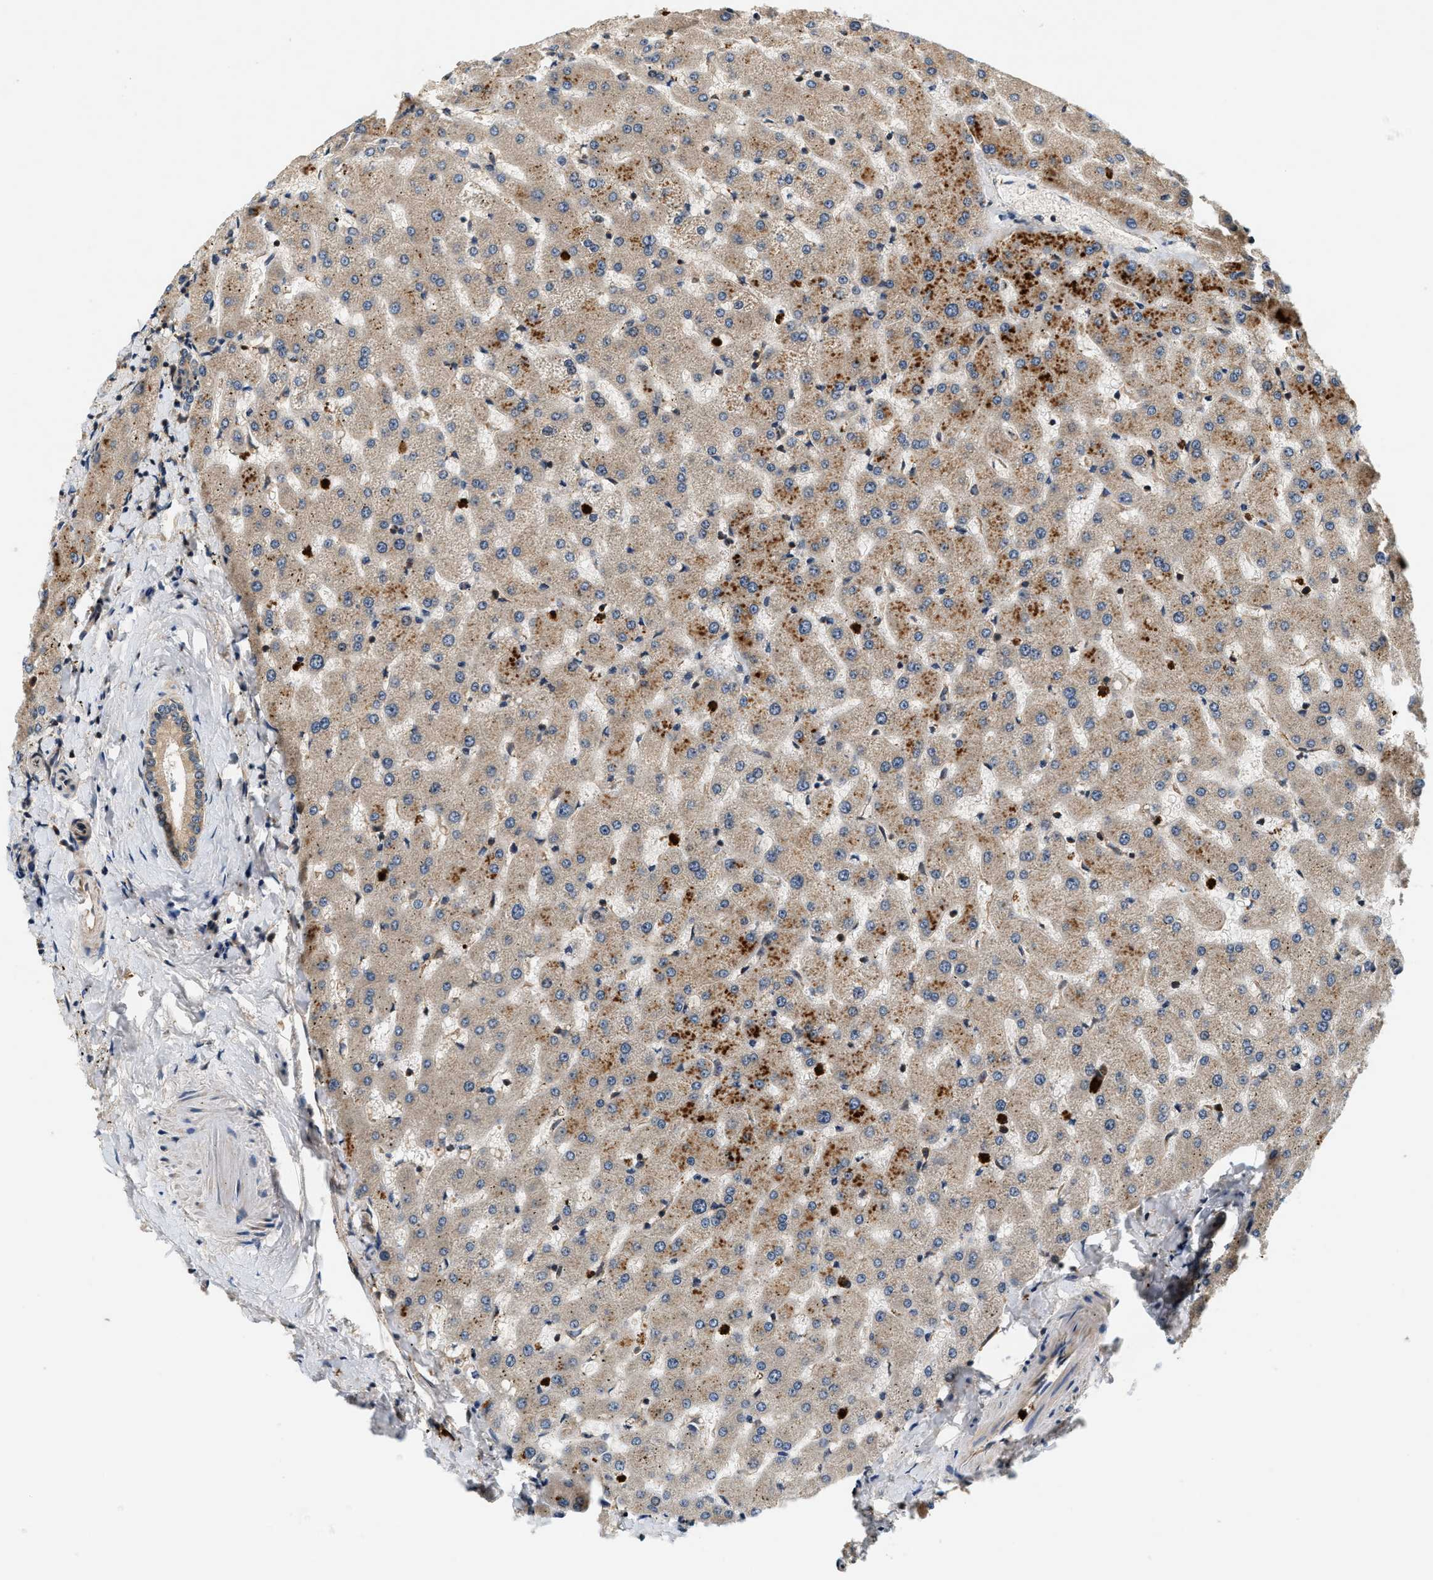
{"staining": {"intensity": "moderate", "quantity": ">75%", "location": "cytoplasmic/membranous"}, "tissue": "liver", "cell_type": "Cholangiocytes", "image_type": "normal", "snomed": [{"axis": "morphology", "description": "Normal tissue, NOS"}, {"axis": "topography", "description": "Liver"}], "caption": "Normal liver reveals moderate cytoplasmic/membranous positivity in about >75% of cholangiocytes, visualized by immunohistochemistry.", "gene": "SAMD9", "patient": {"sex": "female", "age": 63}}